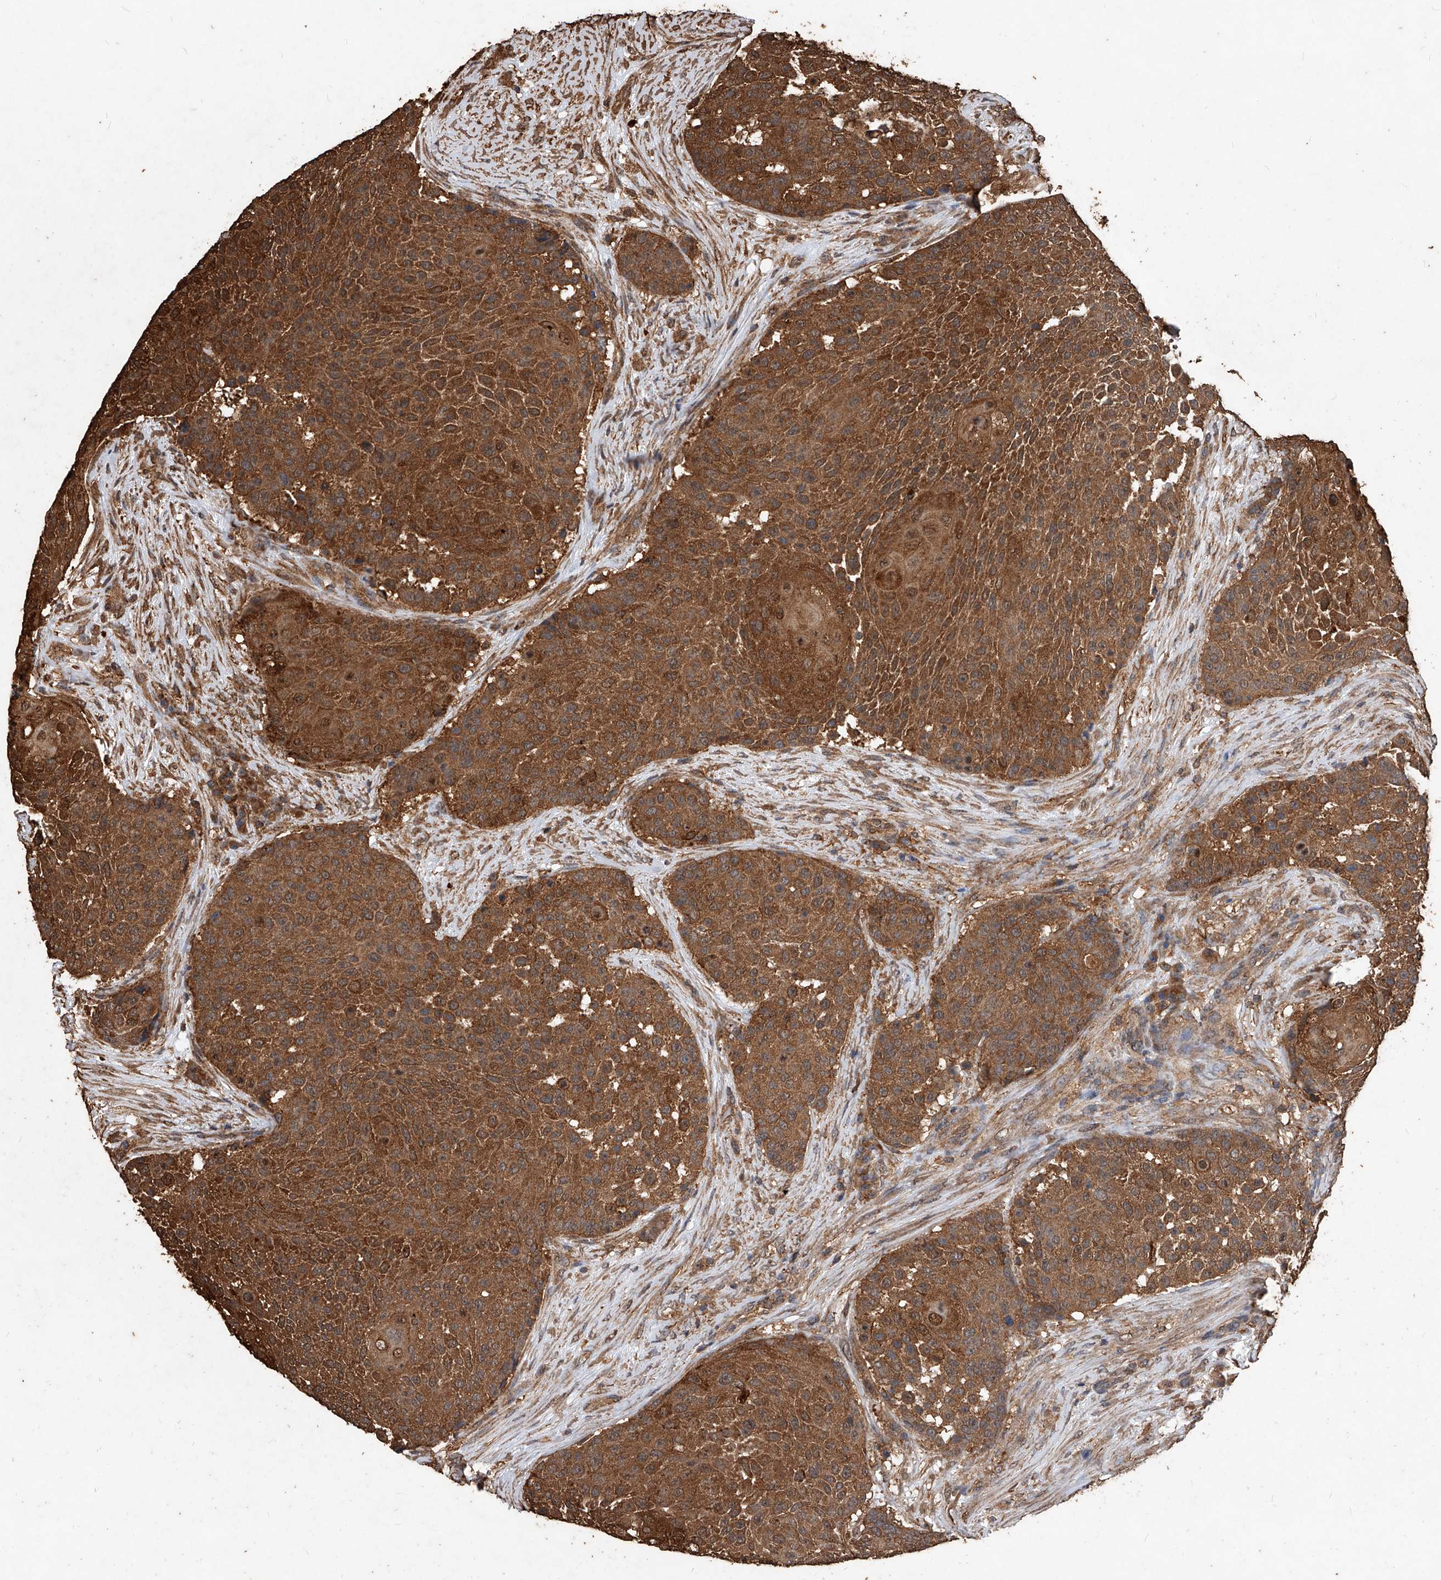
{"staining": {"intensity": "strong", "quantity": ">75%", "location": "cytoplasmic/membranous"}, "tissue": "urothelial cancer", "cell_type": "Tumor cells", "image_type": "cancer", "snomed": [{"axis": "morphology", "description": "Urothelial carcinoma, High grade"}, {"axis": "topography", "description": "Urinary bladder"}], "caption": "IHC image of human high-grade urothelial carcinoma stained for a protein (brown), which reveals high levels of strong cytoplasmic/membranous positivity in about >75% of tumor cells.", "gene": "UCP2", "patient": {"sex": "female", "age": 63}}